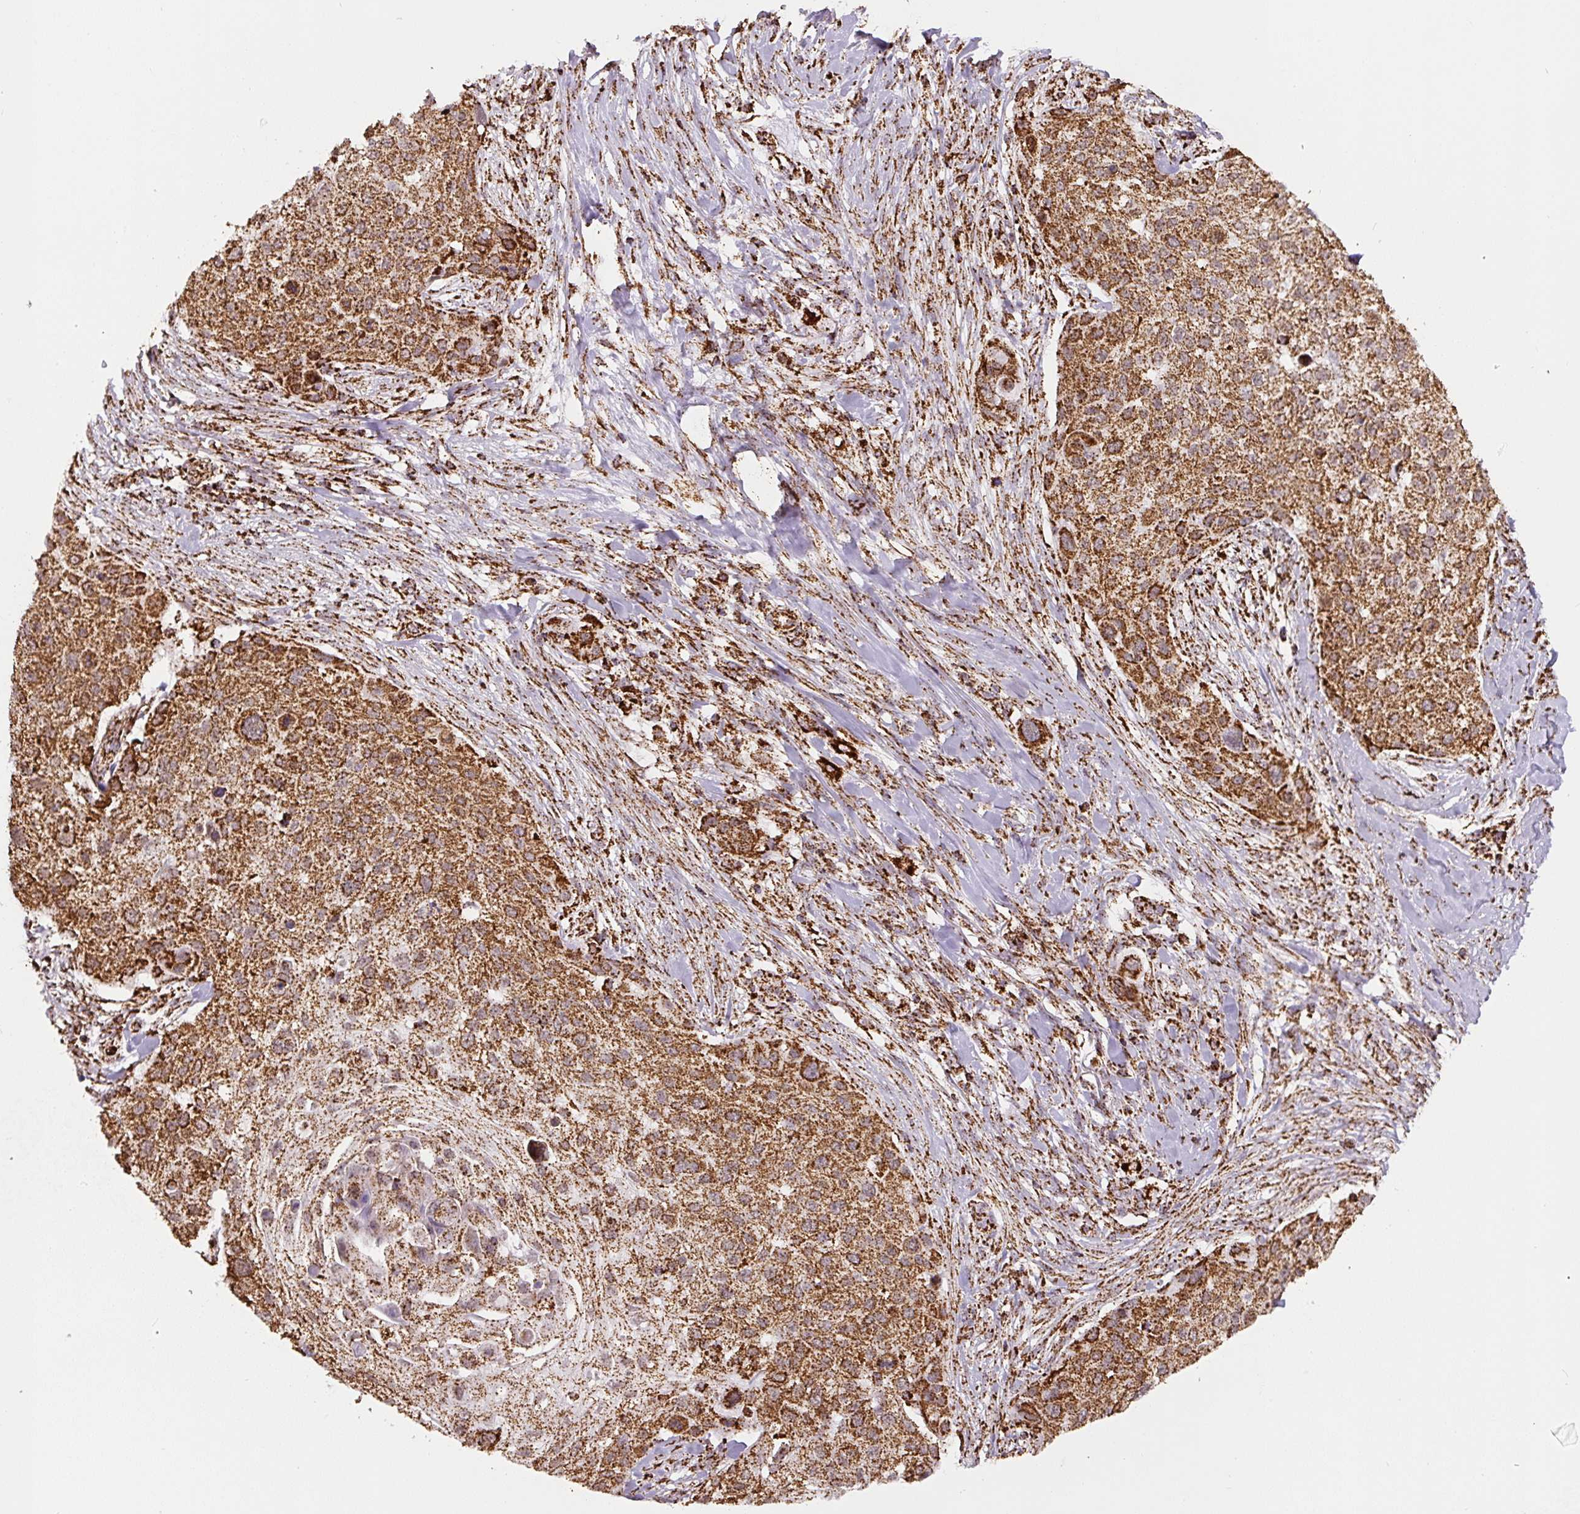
{"staining": {"intensity": "strong", "quantity": ">75%", "location": "cytoplasmic/membranous"}, "tissue": "skin cancer", "cell_type": "Tumor cells", "image_type": "cancer", "snomed": [{"axis": "morphology", "description": "Squamous cell carcinoma, NOS"}, {"axis": "topography", "description": "Skin"}], "caption": "Protein staining displays strong cytoplasmic/membranous expression in approximately >75% of tumor cells in skin squamous cell carcinoma. (brown staining indicates protein expression, while blue staining denotes nuclei).", "gene": "ATP5F1A", "patient": {"sex": "female", "age": 87}}